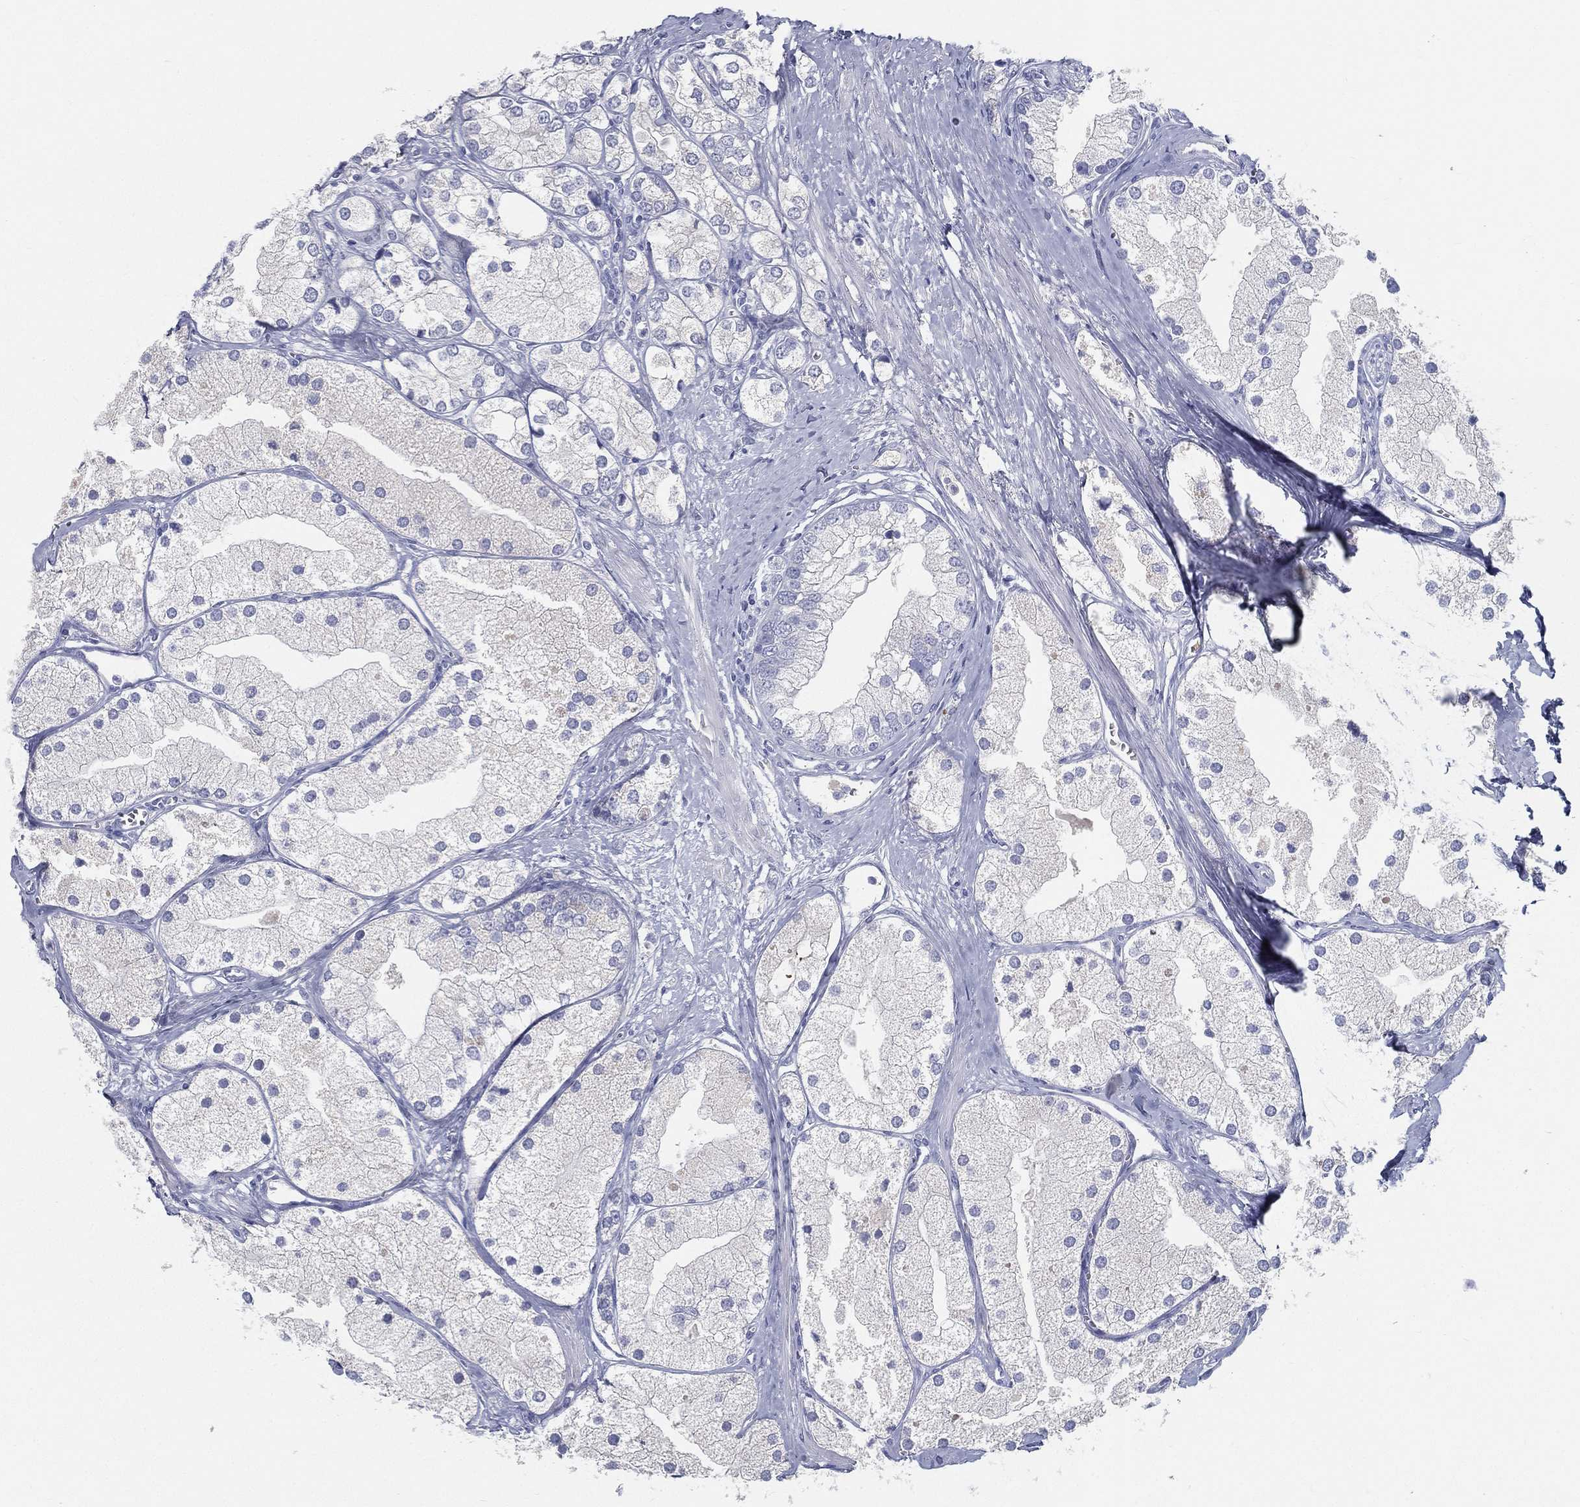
{"staining": {"intensity": "negative", "quantity": "none", "location": "none"}, "tissue": "prostate cancer", "cell_type": "Tumor cells", "image_type": "cancer", "snomed": [{"axis": "morphology", "description": "Adenocarcinoma, NOS"}, {"axis": "topography", "description": "Prostate and seminal vesicle, NOS"}, {"axis": "topography", "description": "Prostate"}], "caption": "The micrograph reveals no significant expression in tumor cells of prostate cancer.", "gene": "STS", "patient": {"sex": "male", "age": 79}}